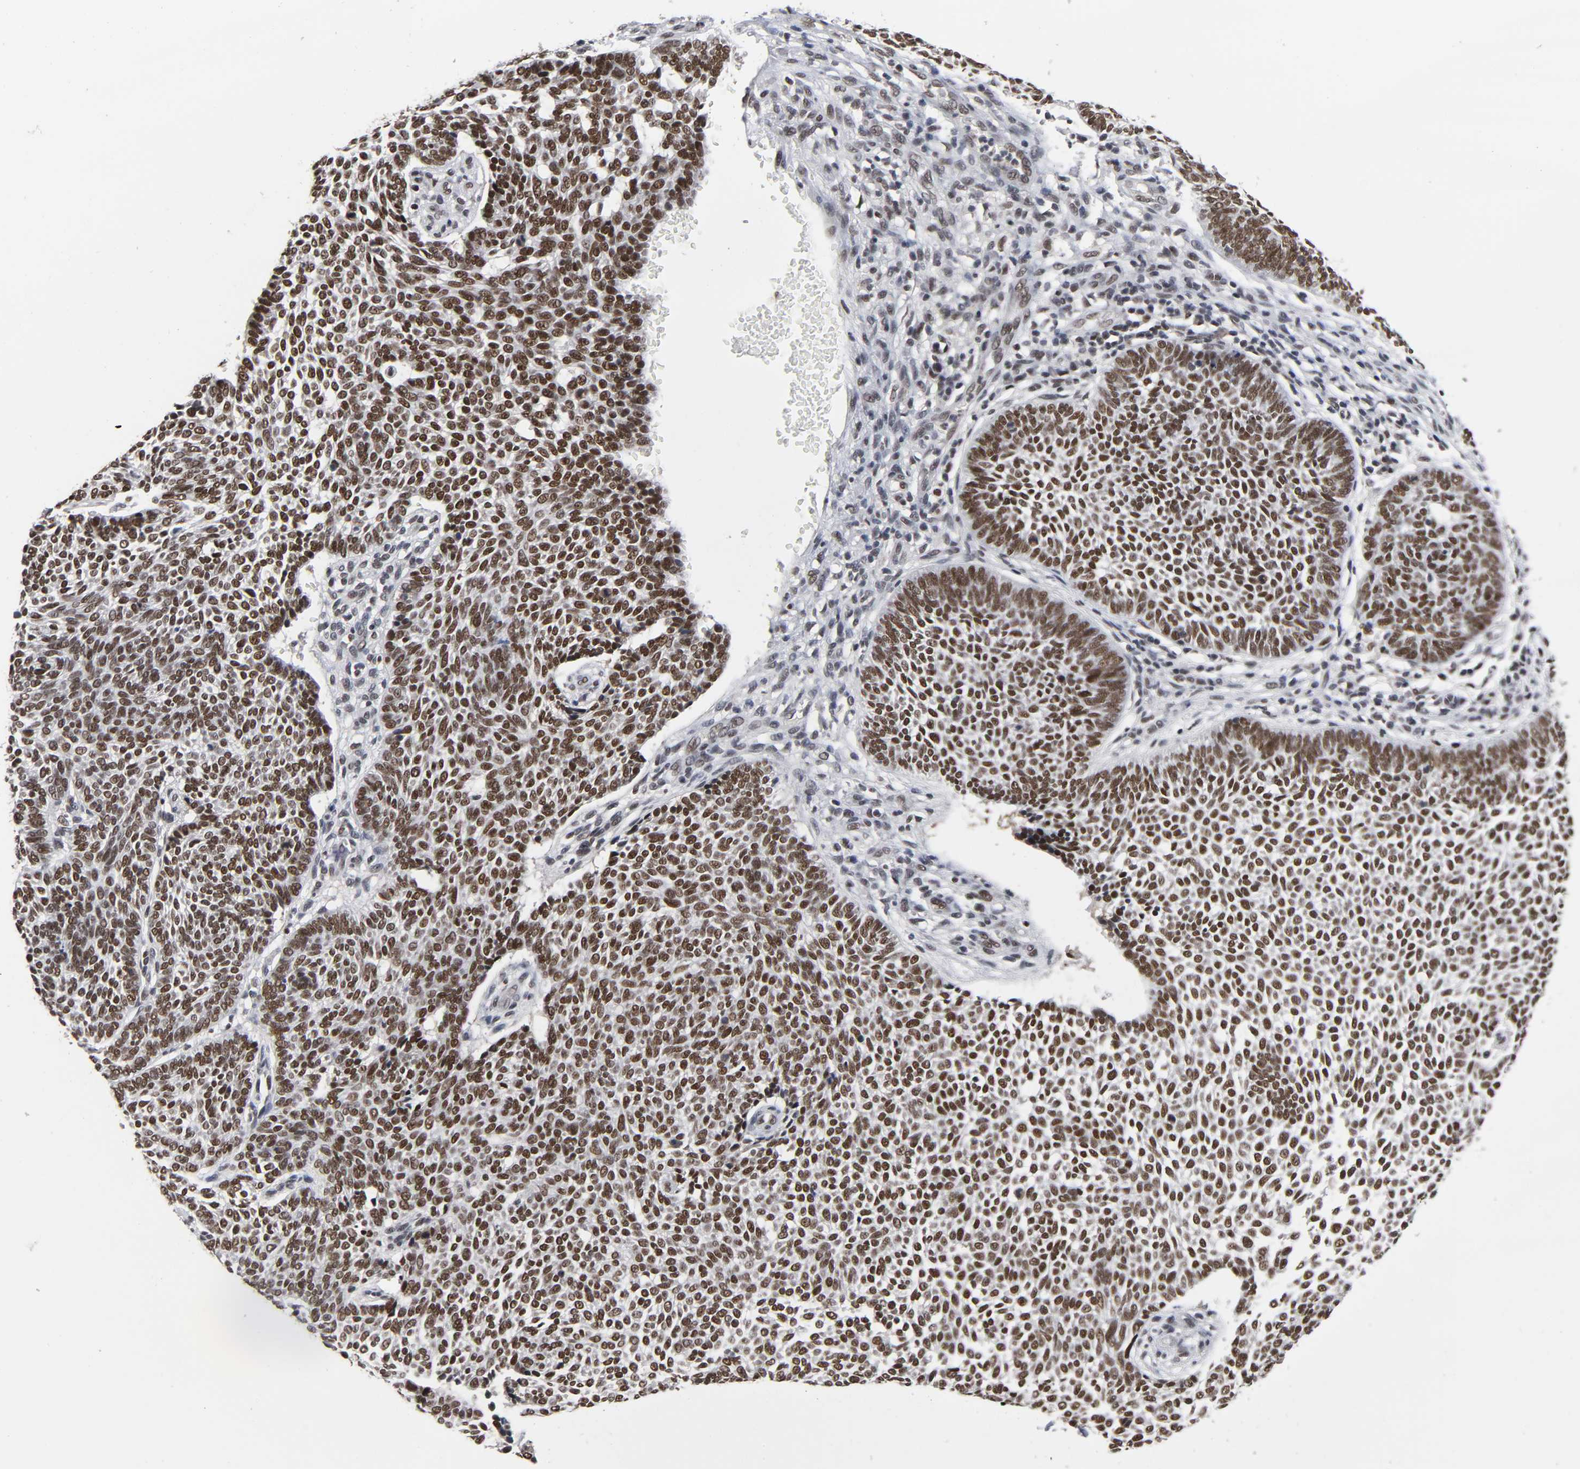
{"staining": {"intensity": "strong", "quantity": ">75%", "location": "nuclear"}, "tissue": "skin cancer", "cell_type": "Tumor cells", "image_type": "cancer", "snomed": [{"axis": "morphology", "description": "Normal tissue, NOS"}, {"axis": "morphology", "description": "Basal cell carcinoma"}, {"axis": "topography", "description": "Skin"}], "caption": "Skin basal cell carcinoma tissue reveals strong nuclear positivity in approximately >75% of tumor cells, visualized by immunohistochemistry.", "gene": "TRIM33", "patient": {"sex": "male", "age": 87}}